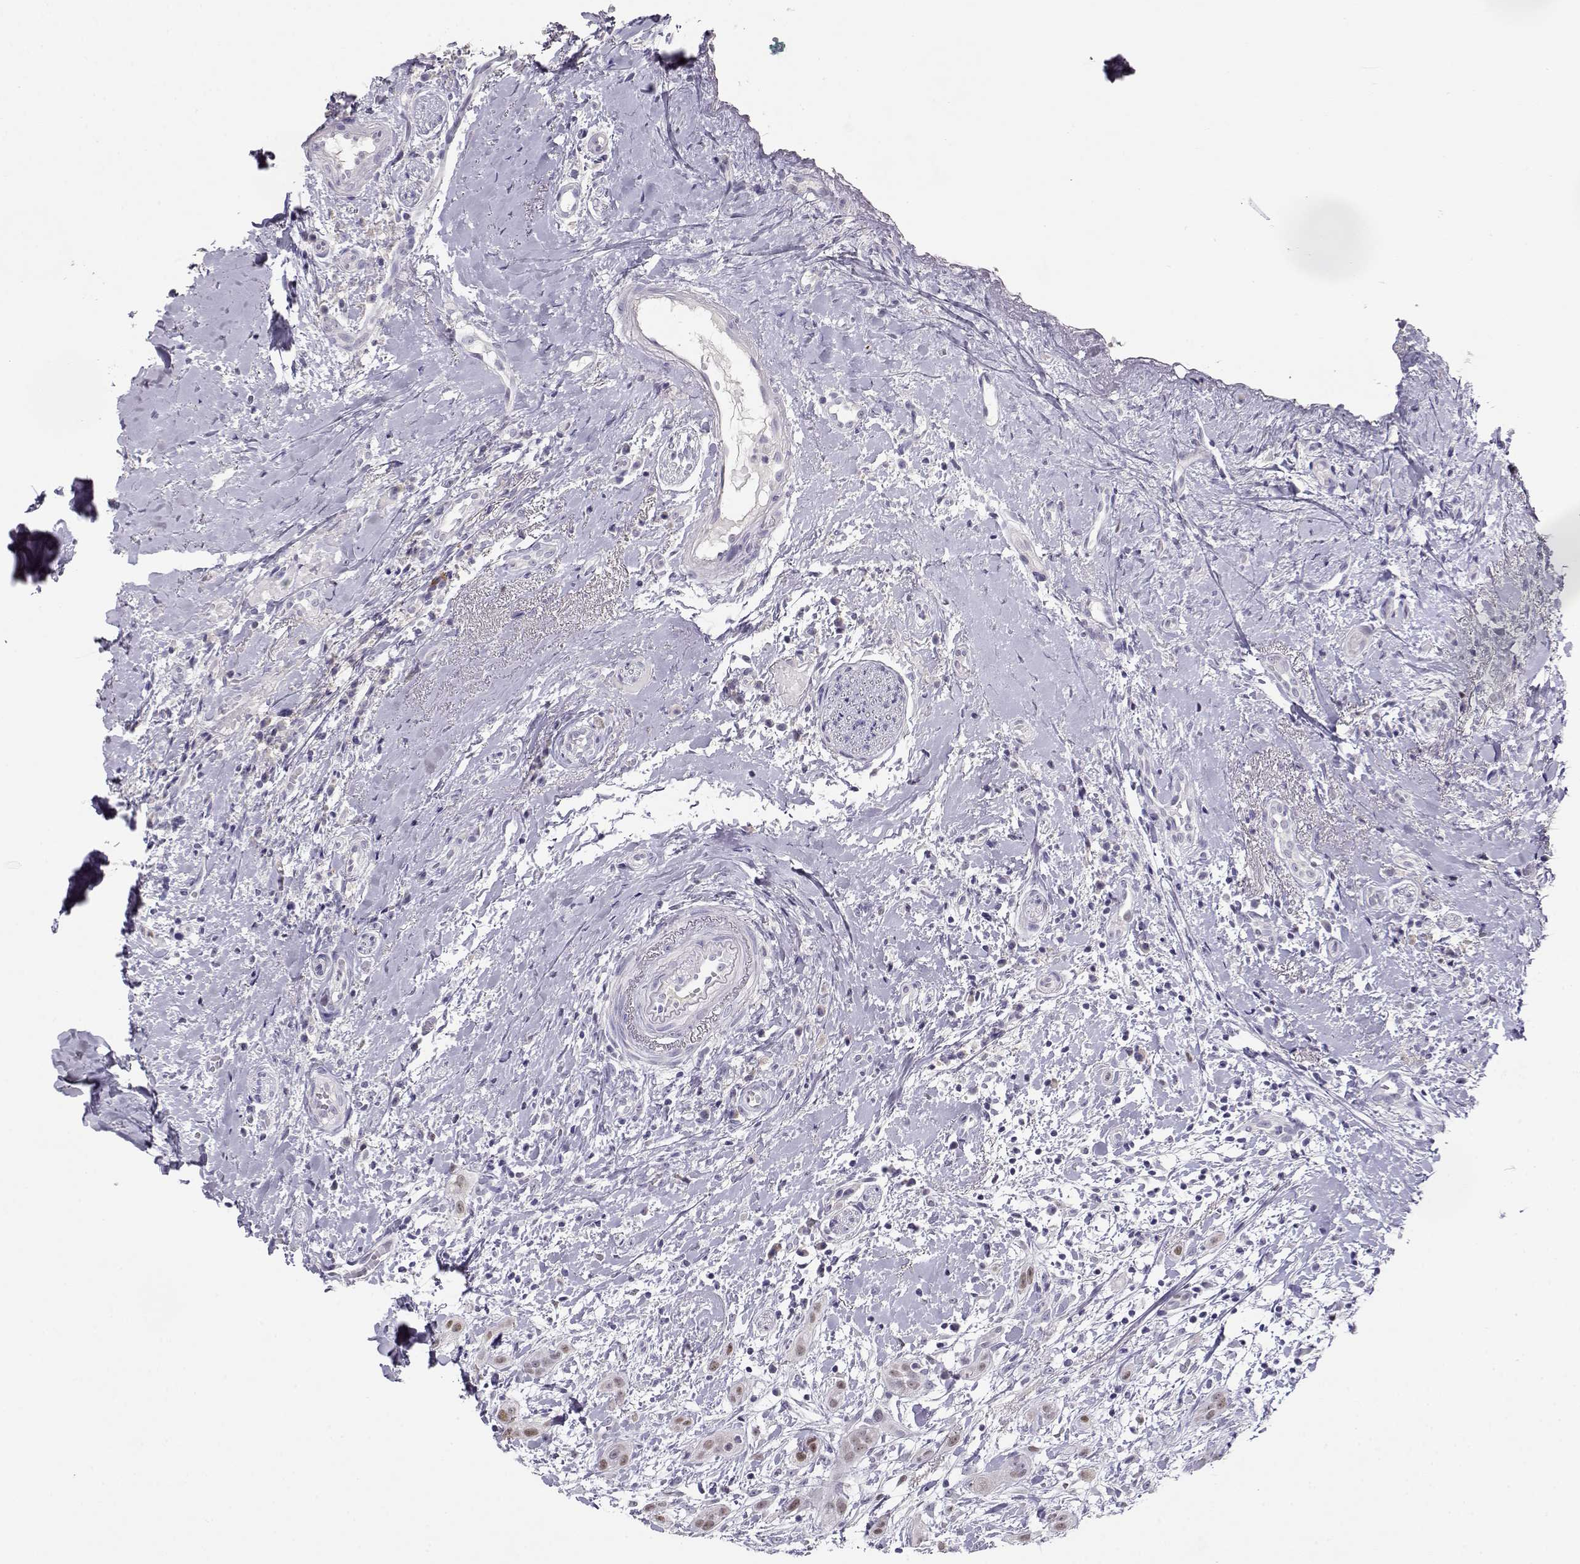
{"staining": {"intensity": "weak", "quantity": "<25%", "location": "nuclear"}, "tissue": "head and neck cancer", "cell_type": "Tumor cells", "image_type": "cancer", "snomed": [{"axis": "morphology", "description": "Normal tissue, NOS"}, {"axis": "morphology", "description": "Squamous cell carcinoma, NOS"}, {"axis": "topography", "description": "Oral tissue"}, {"axis": "topography", "description": "Salivary gland"}, {"axis": "topography", "description": "Head-Neck"}], "caption": "A histopathology image of head and neck cancer stained for a protein displays no brown staining in tumor cells.", "gene": "OPN5", "patient": {"sex": "female", "age": 62}}